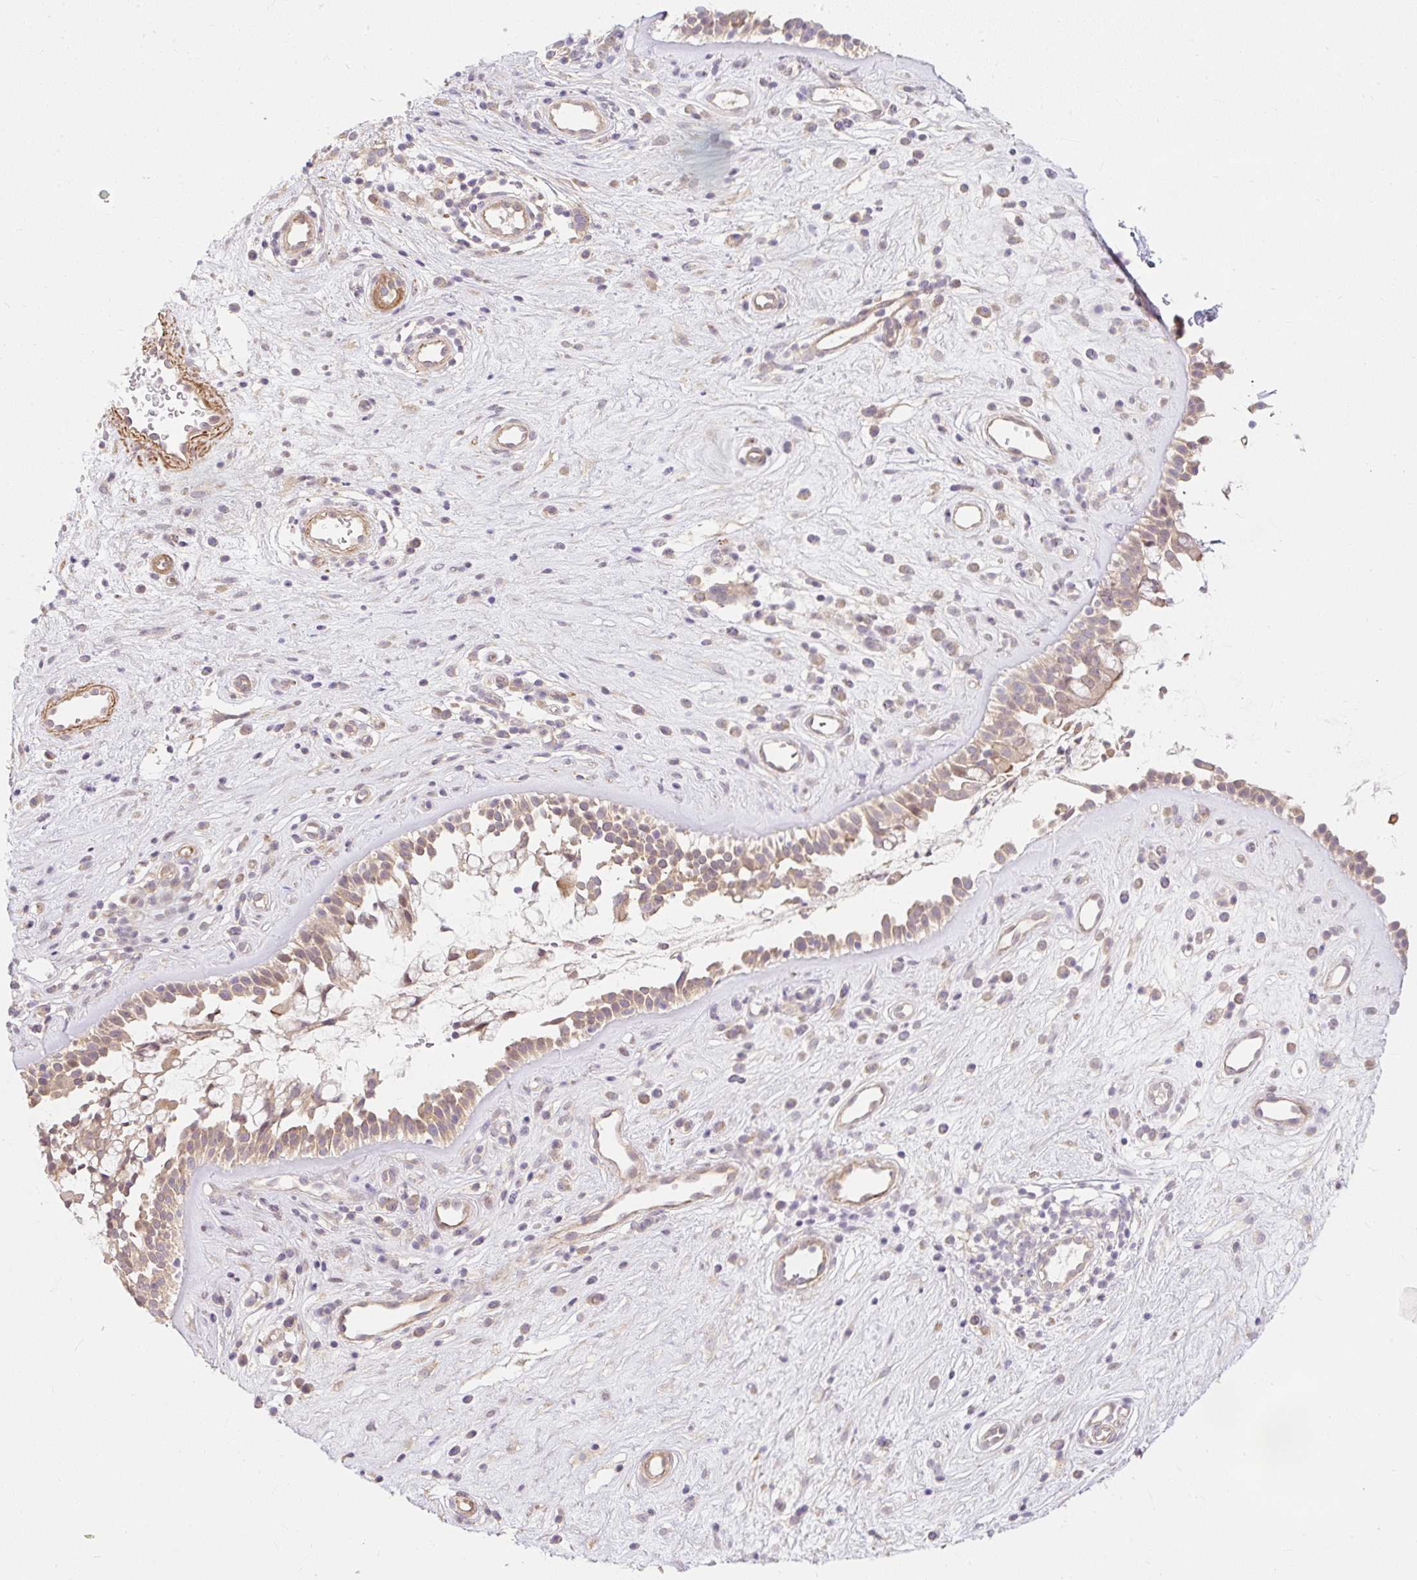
{"staining": {"intensity": "weak", "quantity": ">75%", "location": "cytoplasmic/membranous"}, "tissue": "nasopharynx", "cell_type": "Respiratory epithelial cells", "image_type": "normal", "snomed": [{"axis": "morphology", "description": "Normal tissue, NOS"}, {"axis": "topography", "description": "Nasopharynx"}], "caption": "A brown stain highlights weak cytoplasmic/membranous positivity of a protein in respiratory epithelial cells of benign nasopharynx. (DAB = brown stain, brightfield microscopy at high magnification).", "gene": "EMC10", "patient": {"sex": "male", "age": 32}}